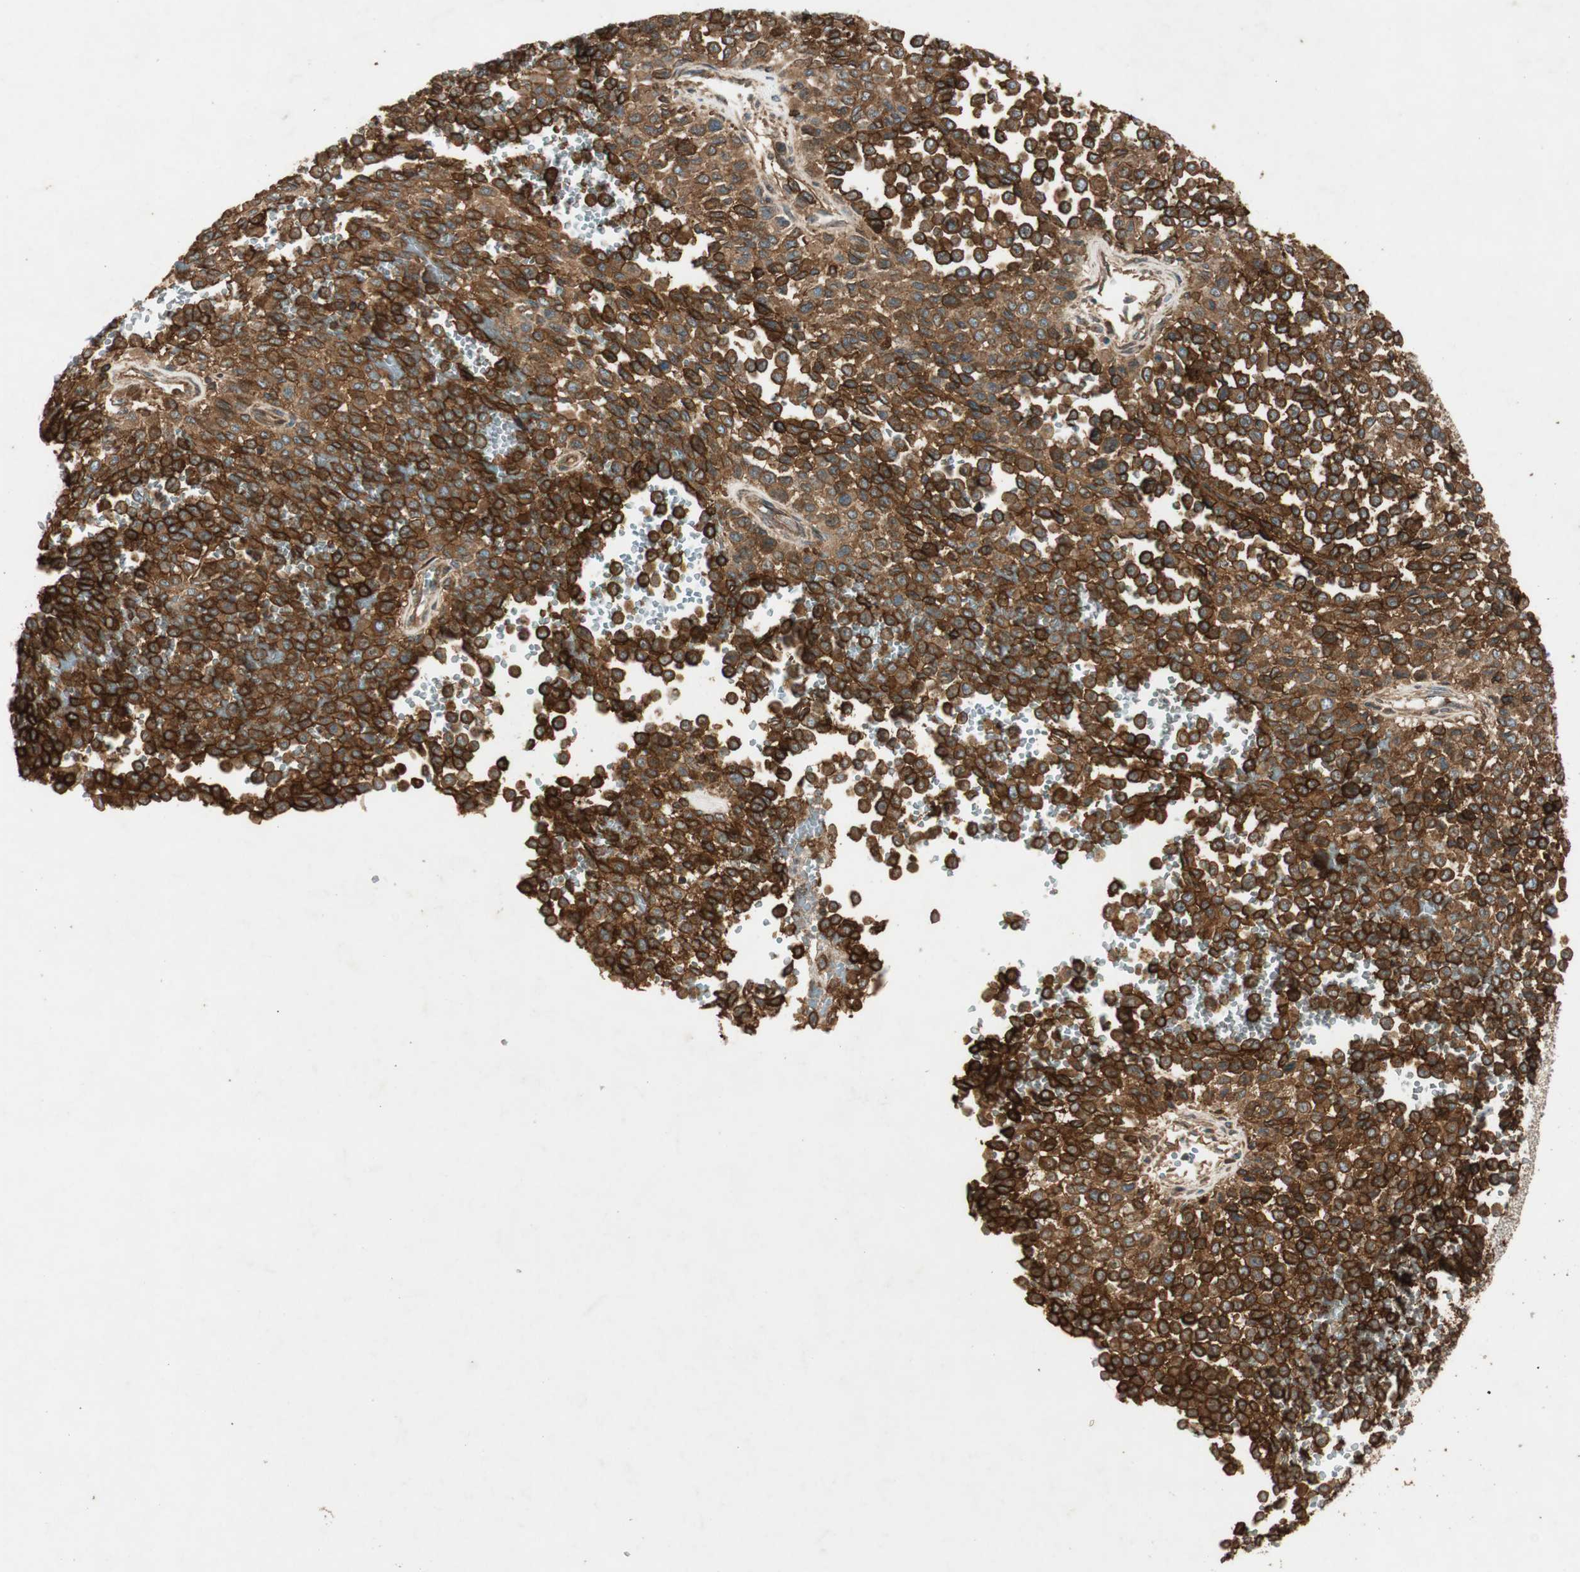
{"staining": {"intensity": "strong", "quantity": ">75%", "location": "cytoplasmic/membranous"}, "tissue": "melanoma", "cell_type": "Tumor cells", "image_type": "cancer", "snomed": [{"axis": "morphology", "description": "Malignant melanoma, Metastatic site"}, {"axis": "topography", "description": "Pancreas"}], "caption": "Approximately >75% of tumor cells in malignant melanoma (metastatic site) demonstrate strong cytoplasmic/membranous protein staining as visualized by brown immunohistochemical staining.", "gene": "BTN3A3", "patient": {"sex": "female", "age": 30}}